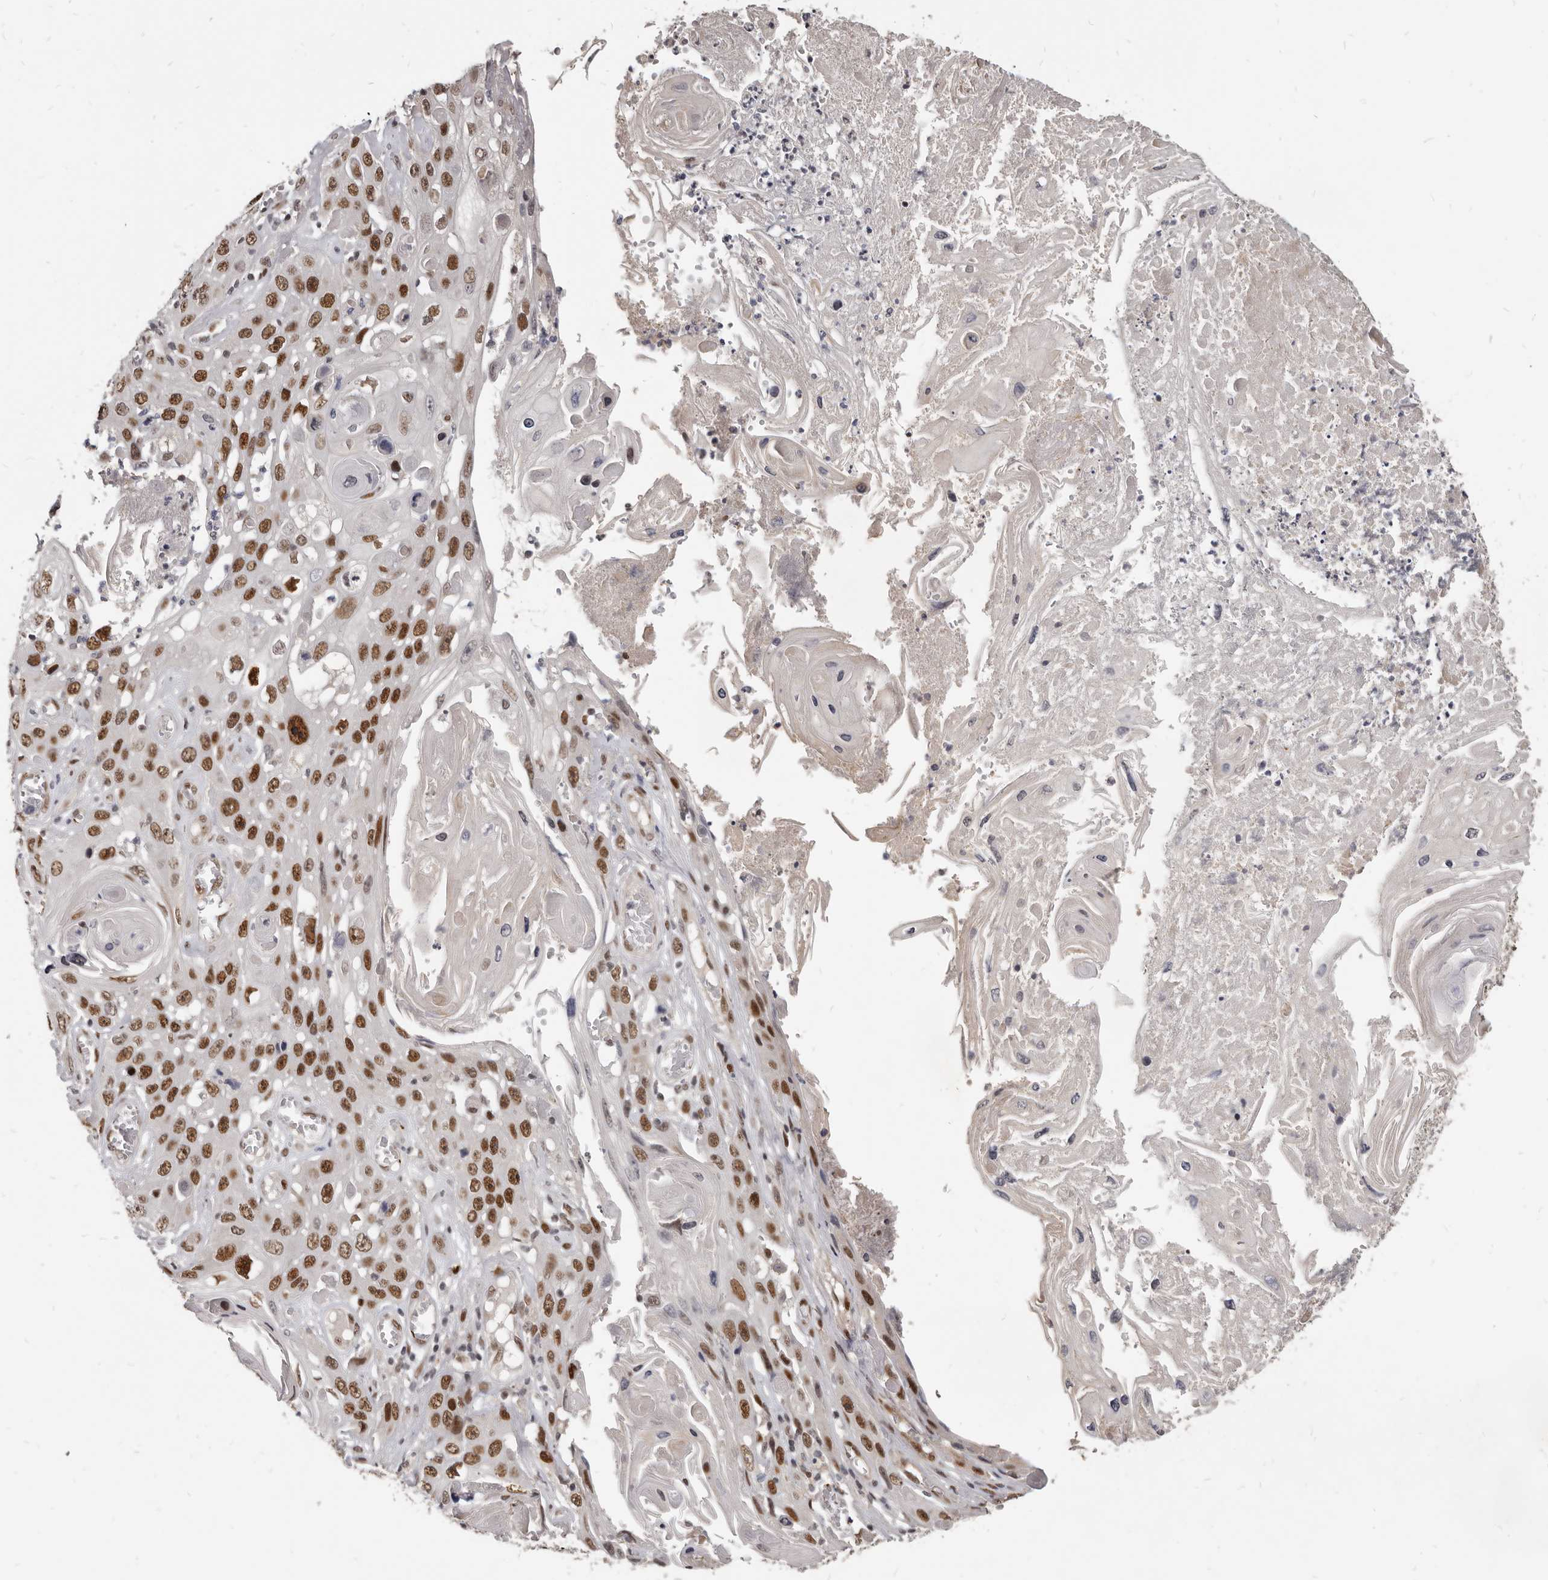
{"staining": {"intensity": "strong", "quantity": ">75%", "location": "nuclear"}, "tissue": "skin cancer", "cell_type": "Tumor cells", "image_type": "cancer", "snomed": [{"axis": "morphology", "description": "Squamous cell carcinoma, NOS"}, {"axis": "topography", "description": "Skin"}], "caption": "DAB (3,3'-diaminobenzidine) immunohistochemical staining of human skin squamous cell carcinoma demonstrates strong nuclear protein staining in about >75% of tumor cells.", "gene": "ATF5", "patient": {"sex": "male", "age": 55}}